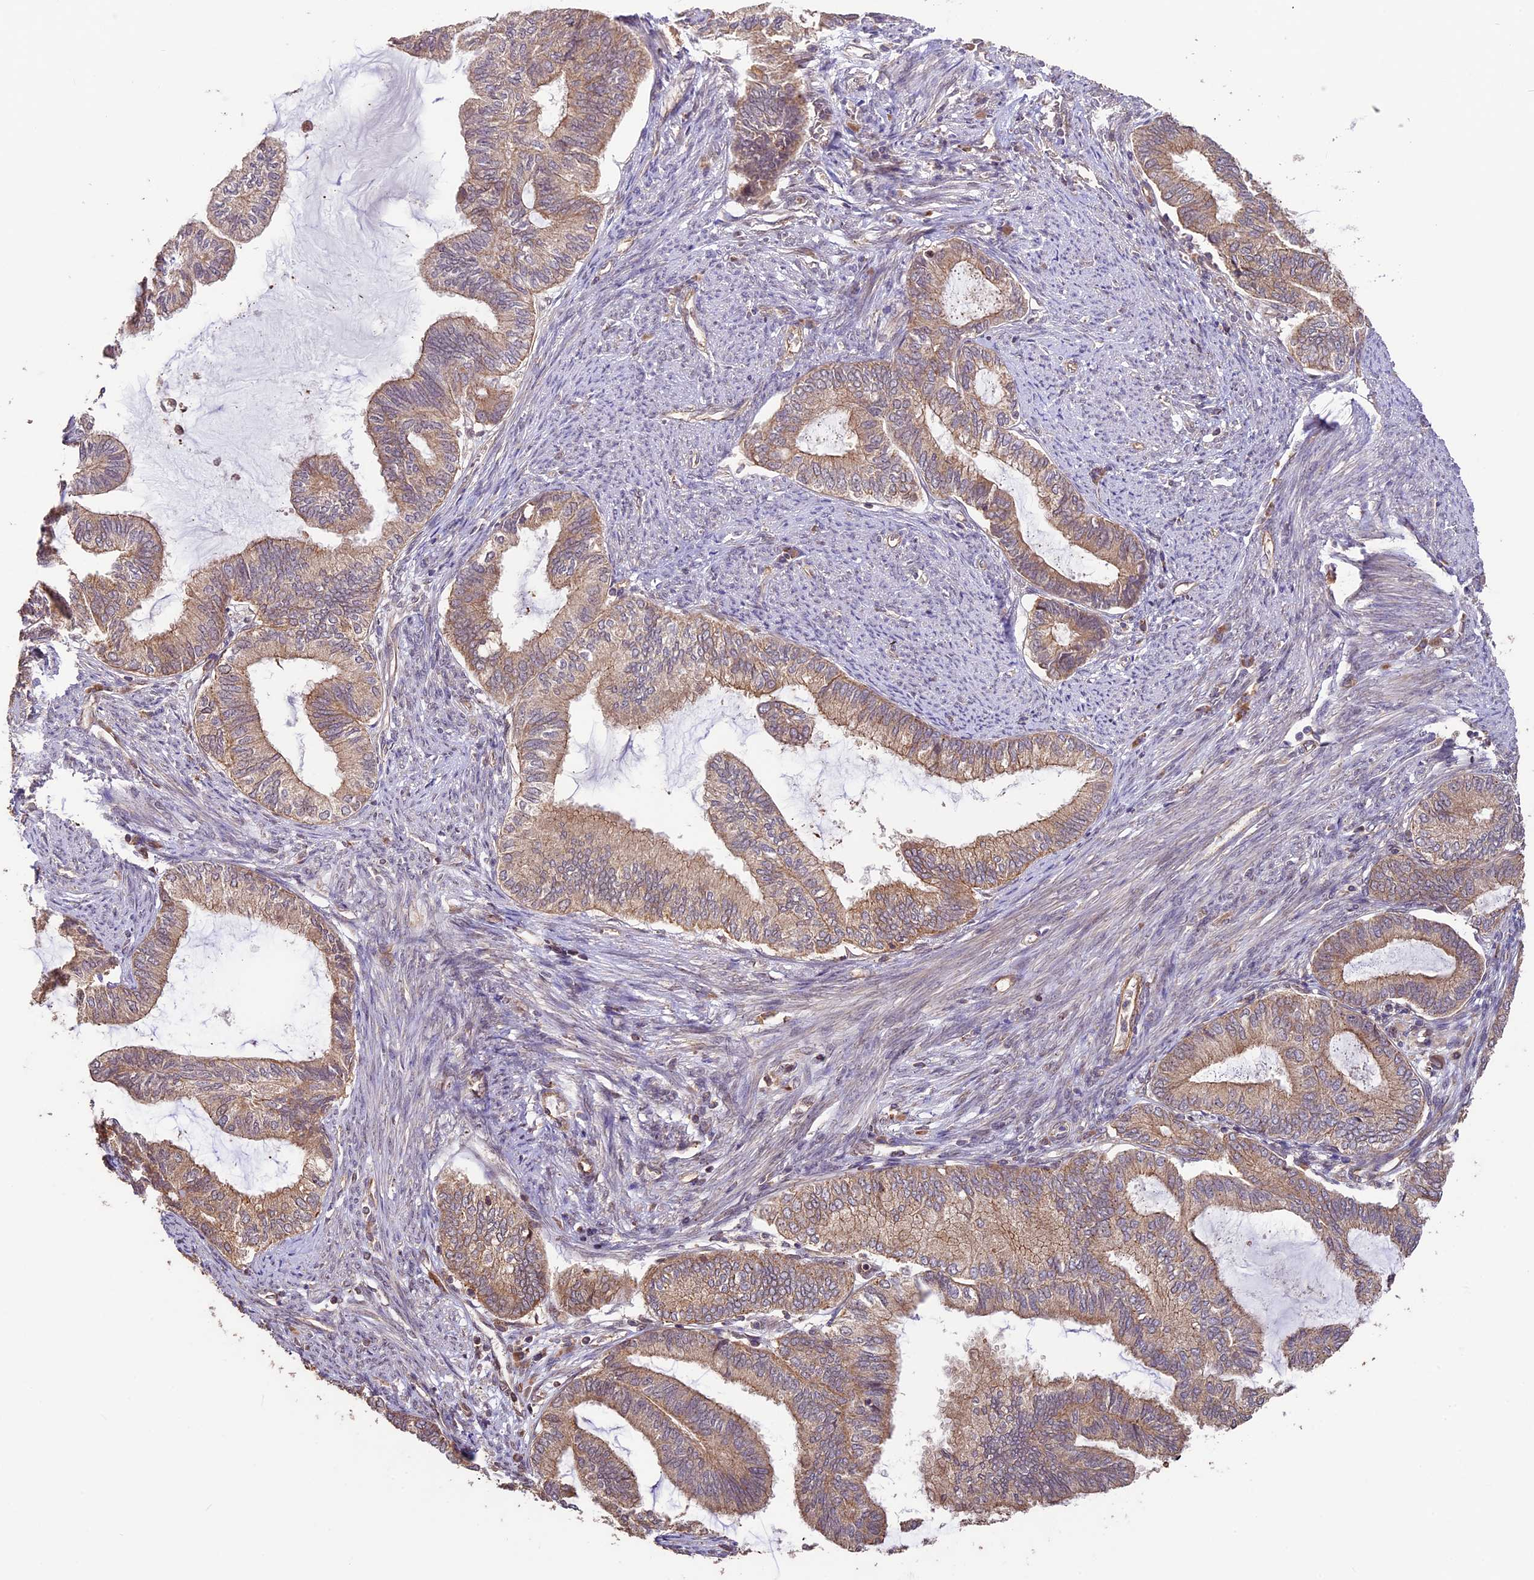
{"staining": {"intensity": "moderate", "quantity": ">75%", "location": "cytoplasmic/membranous"}, "tissue": "endometrial cancer", "cell_type": "Tumor cells", "image_type": "cancer", "snomed": [{"axis": "morphology", "description": "Adenocarcinoma, NOS"}, {"axis": "topography", "description": "Endometrium"}], "caption": "DAB (3,3'-diaminobenzidine) immunohistochemical staining of endometrial cancer displays moderate cytoplasmic/membranous protein expression in approximately >75% of tumor cells.", "gene": "BCAS4", "patient": {"sex": "female", "age": 86}}